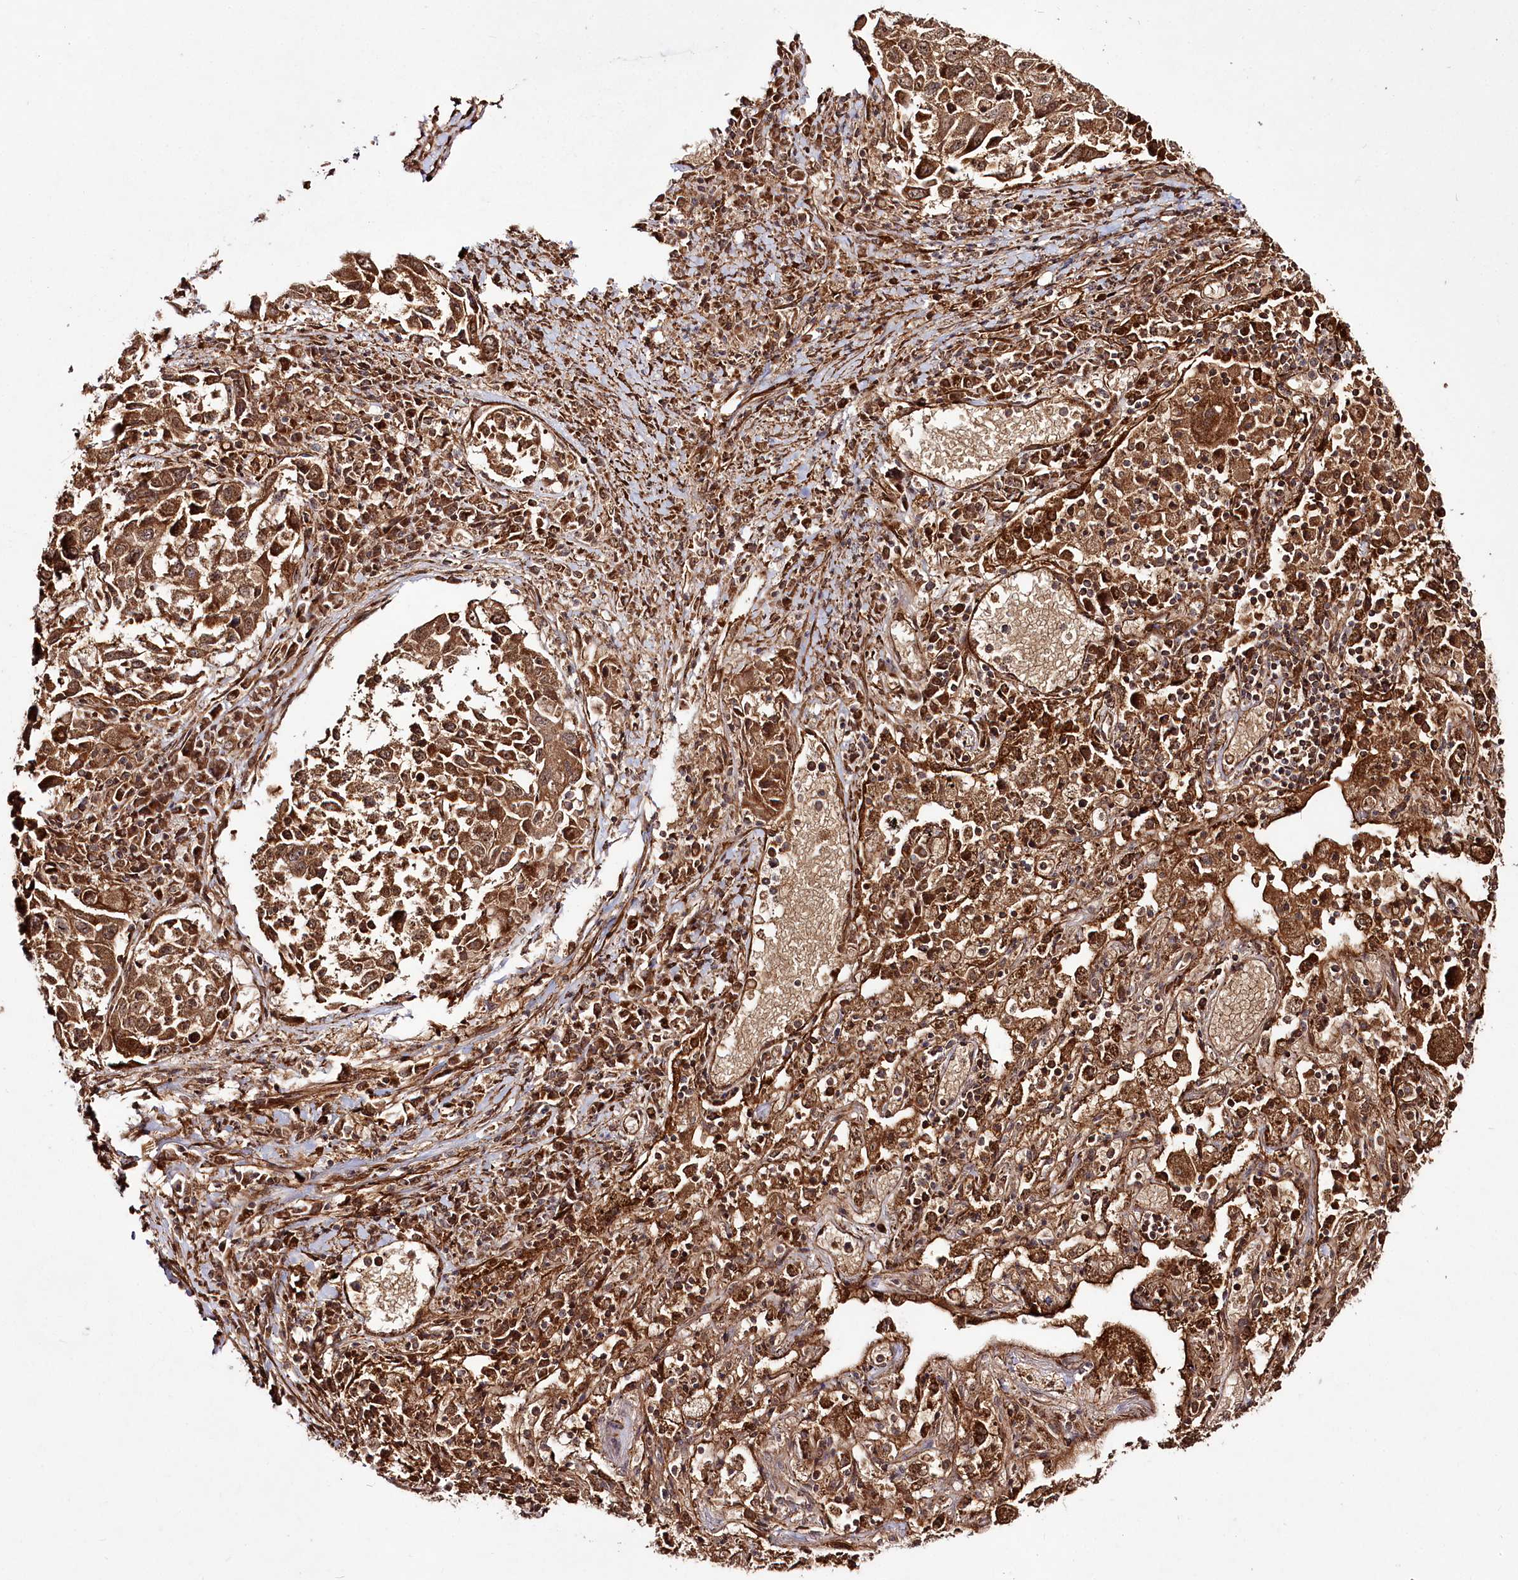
{"staining": {"intensity": "moderate", "quantity": ">75%", "location": "cytoplasmic/membranous"}, "tissue": "lung cancer", "cell_type": "Tumor cells", "image_type": "cancer", "snomed": [{"axis": "morphology", "description": "Squamous cell carcinoma, NOS"}, {"axis": "topography", "description": "Lung"}], "caption": "Tumor cells exhibit moderate cytoplasmic/membranous positivity in approximately >75% of cells in lung cancer (squamous cell carcinoma).", "gene": "REXO2", "patient": {"sex": "male", "age": 65}}